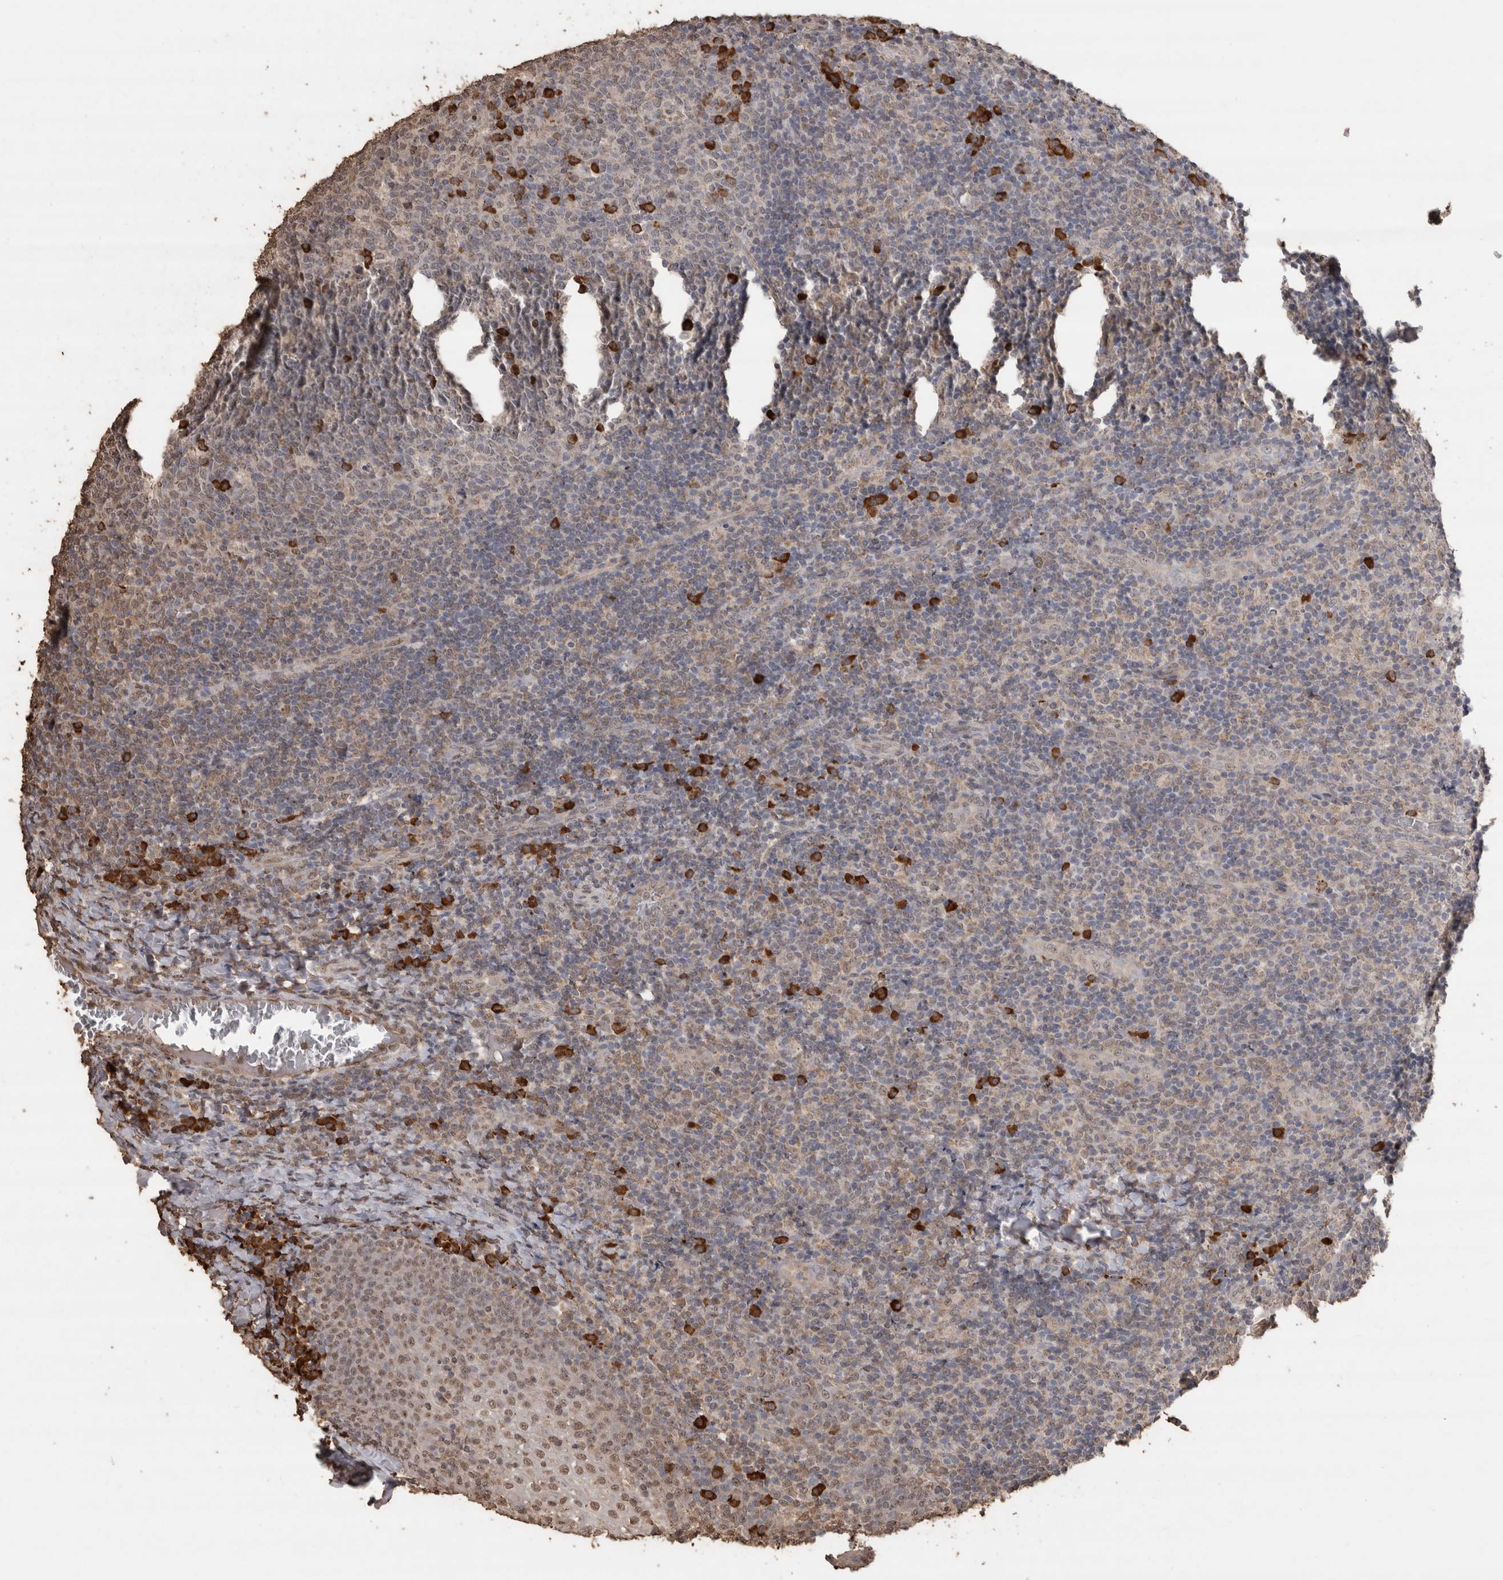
{"staining": {"intensity": "strong", "quantity": "<25%", "location": "cytoplasmic/membranous"}, "tissue": "tonsil", "cell_type": "Germinal center cells", "image_type": "normal", "snomed": [{"axis": "morphology", "description": "Normal tissue, NOS"}, {"axis": "topography", "description": "Tonsil"}], "caption": "Tonsil stained with immunohistochemistry exhibits strong cytoplasmic/membranous staining in approximately <25% of germinal center cells.", "gene": "CRELD2", "patient": {"sex": "female", "age": 19}}